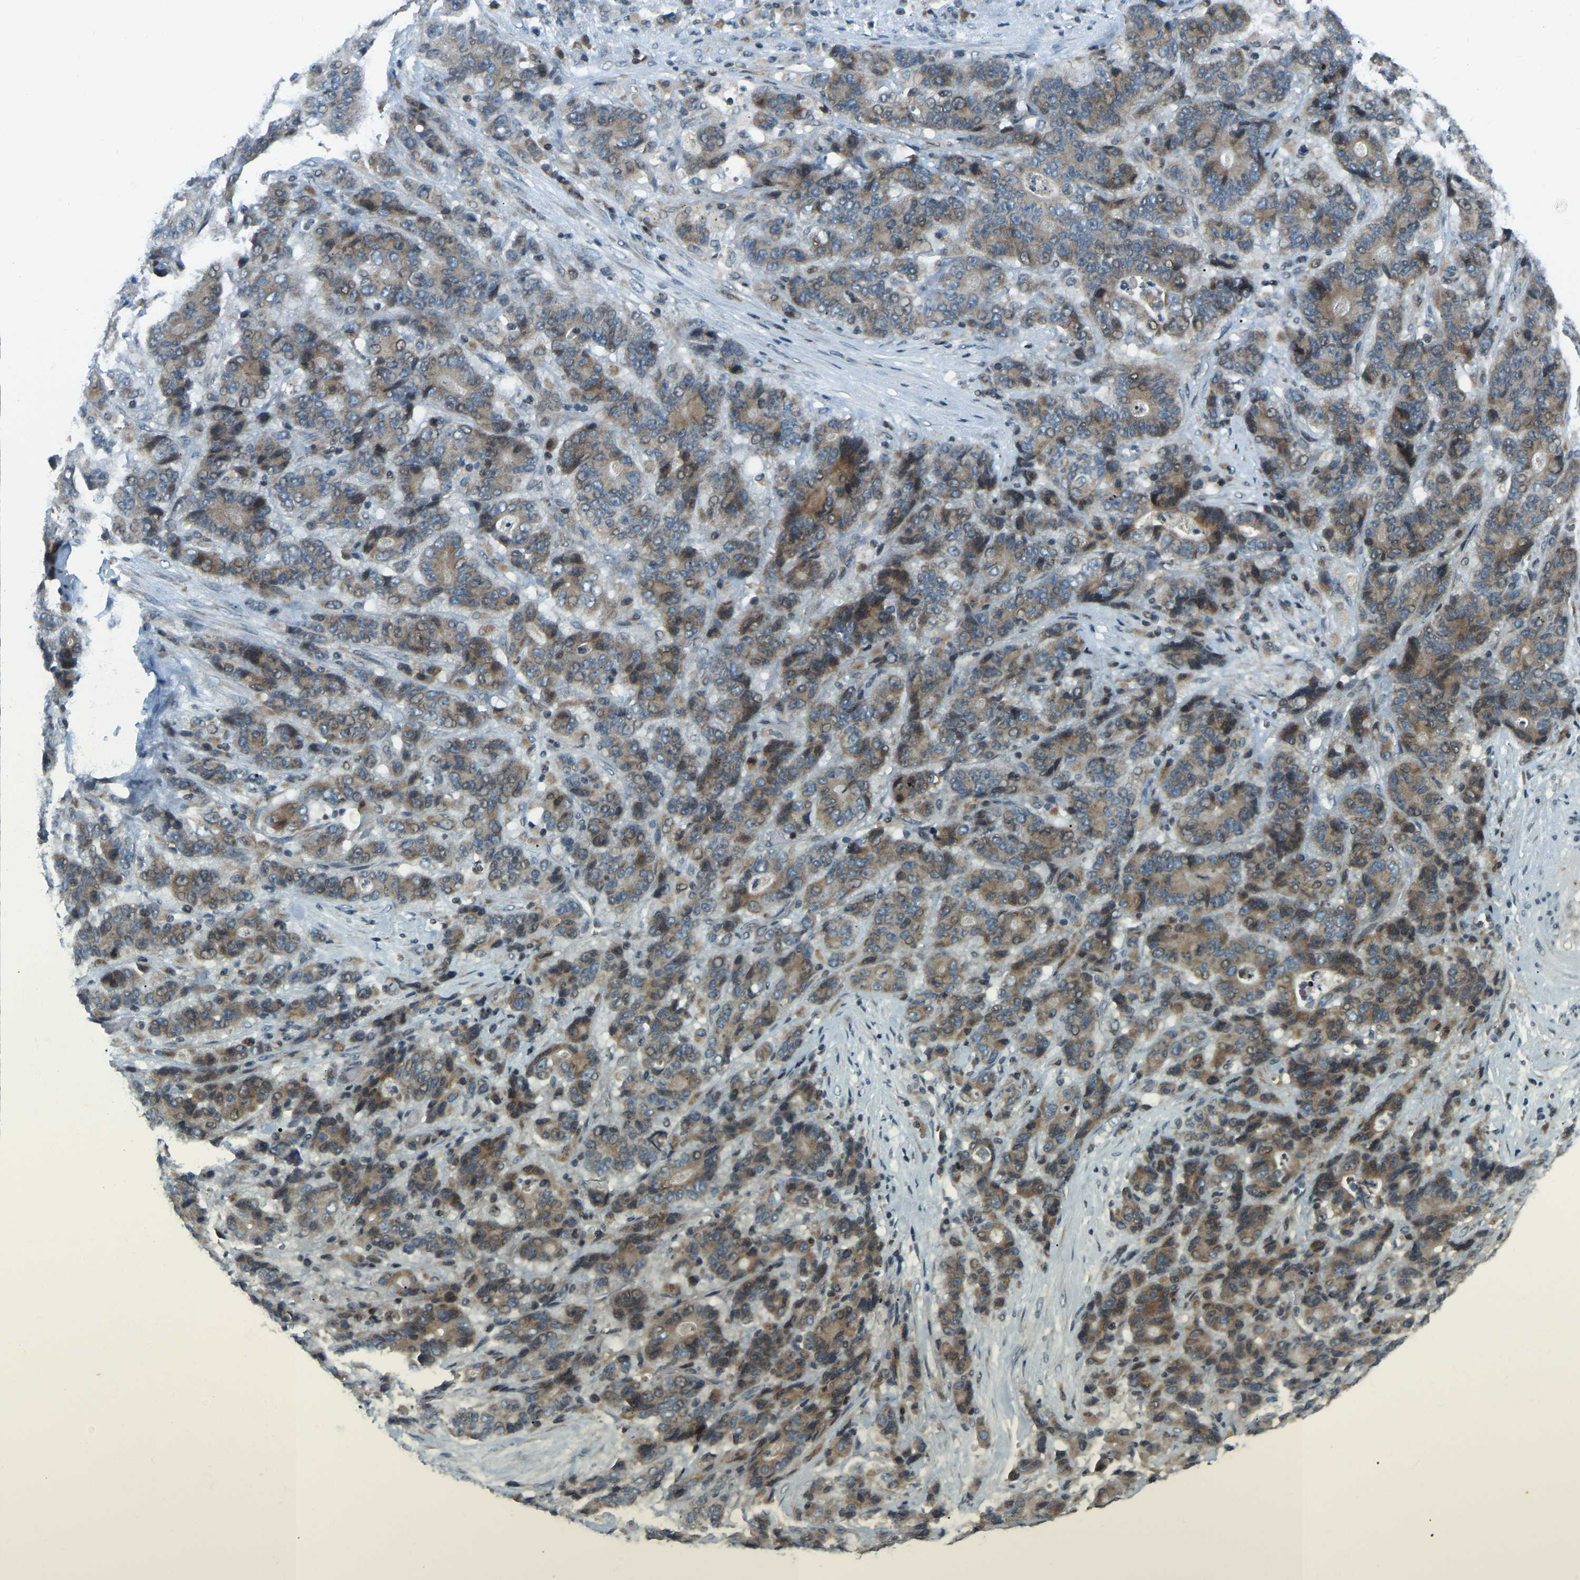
{"staining": {"intensity": "moderate", "quantity": ">75%", "location": "cytoplasmic/membranous"}, "tissue": "stomach cancer", "cell_type": "Tumor cells", "image_type": "cancer", "snomed": [{"axis": "morphology", "description": "Adenocarcinoma, NOS"}, {"axis": "topography", "description": "Stomach"}], "caption": "Immunohistochemistry micrograph of neoplastic tissue: human stomach cancer (adenocarcinoma) stained using immunohistochemistry exhibits medium levels of moderate protein expression localized specifically in the cytoplasmic/membranous of tumor cells, appearing as a cytoplasmic/membranous brown color.", "gene": "PARL", "patient": {"sex": "female", "age": 73}}